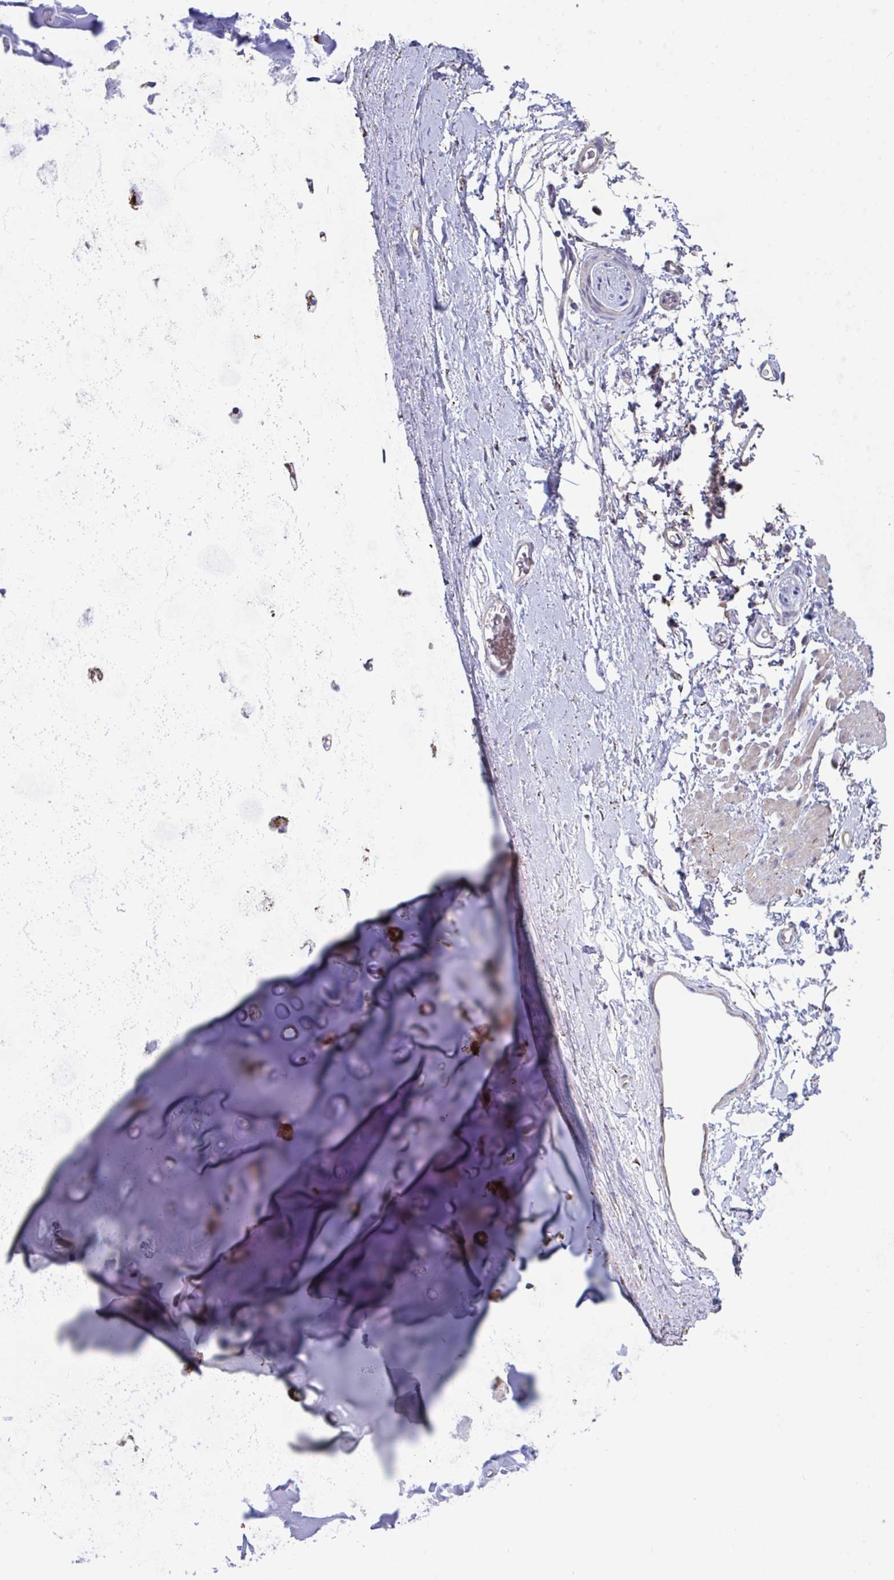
{"staining": {"intensity": "negative", "quantity": "none", "location": "none"}, "tissue": "adipose tissue", "cell_type": "Adipocytes", "image_type": "normal", "snomed": [{"axis": "morphology", "description": "Normal tissue, NOS"}, {"axis": "topography", "description": "Lymph node"}, {"axis": "topography", "description": "Cartilage tissue"}, {"axis": "topography", "description": "Bronchus"}], "caption": "This is a histopathology image of immunohistochemistry staining of benign adipose tissue, which shows no staining in adipocytes.", "gene": "FAM156A", "patient": {"sex": "female", "age": 70}}